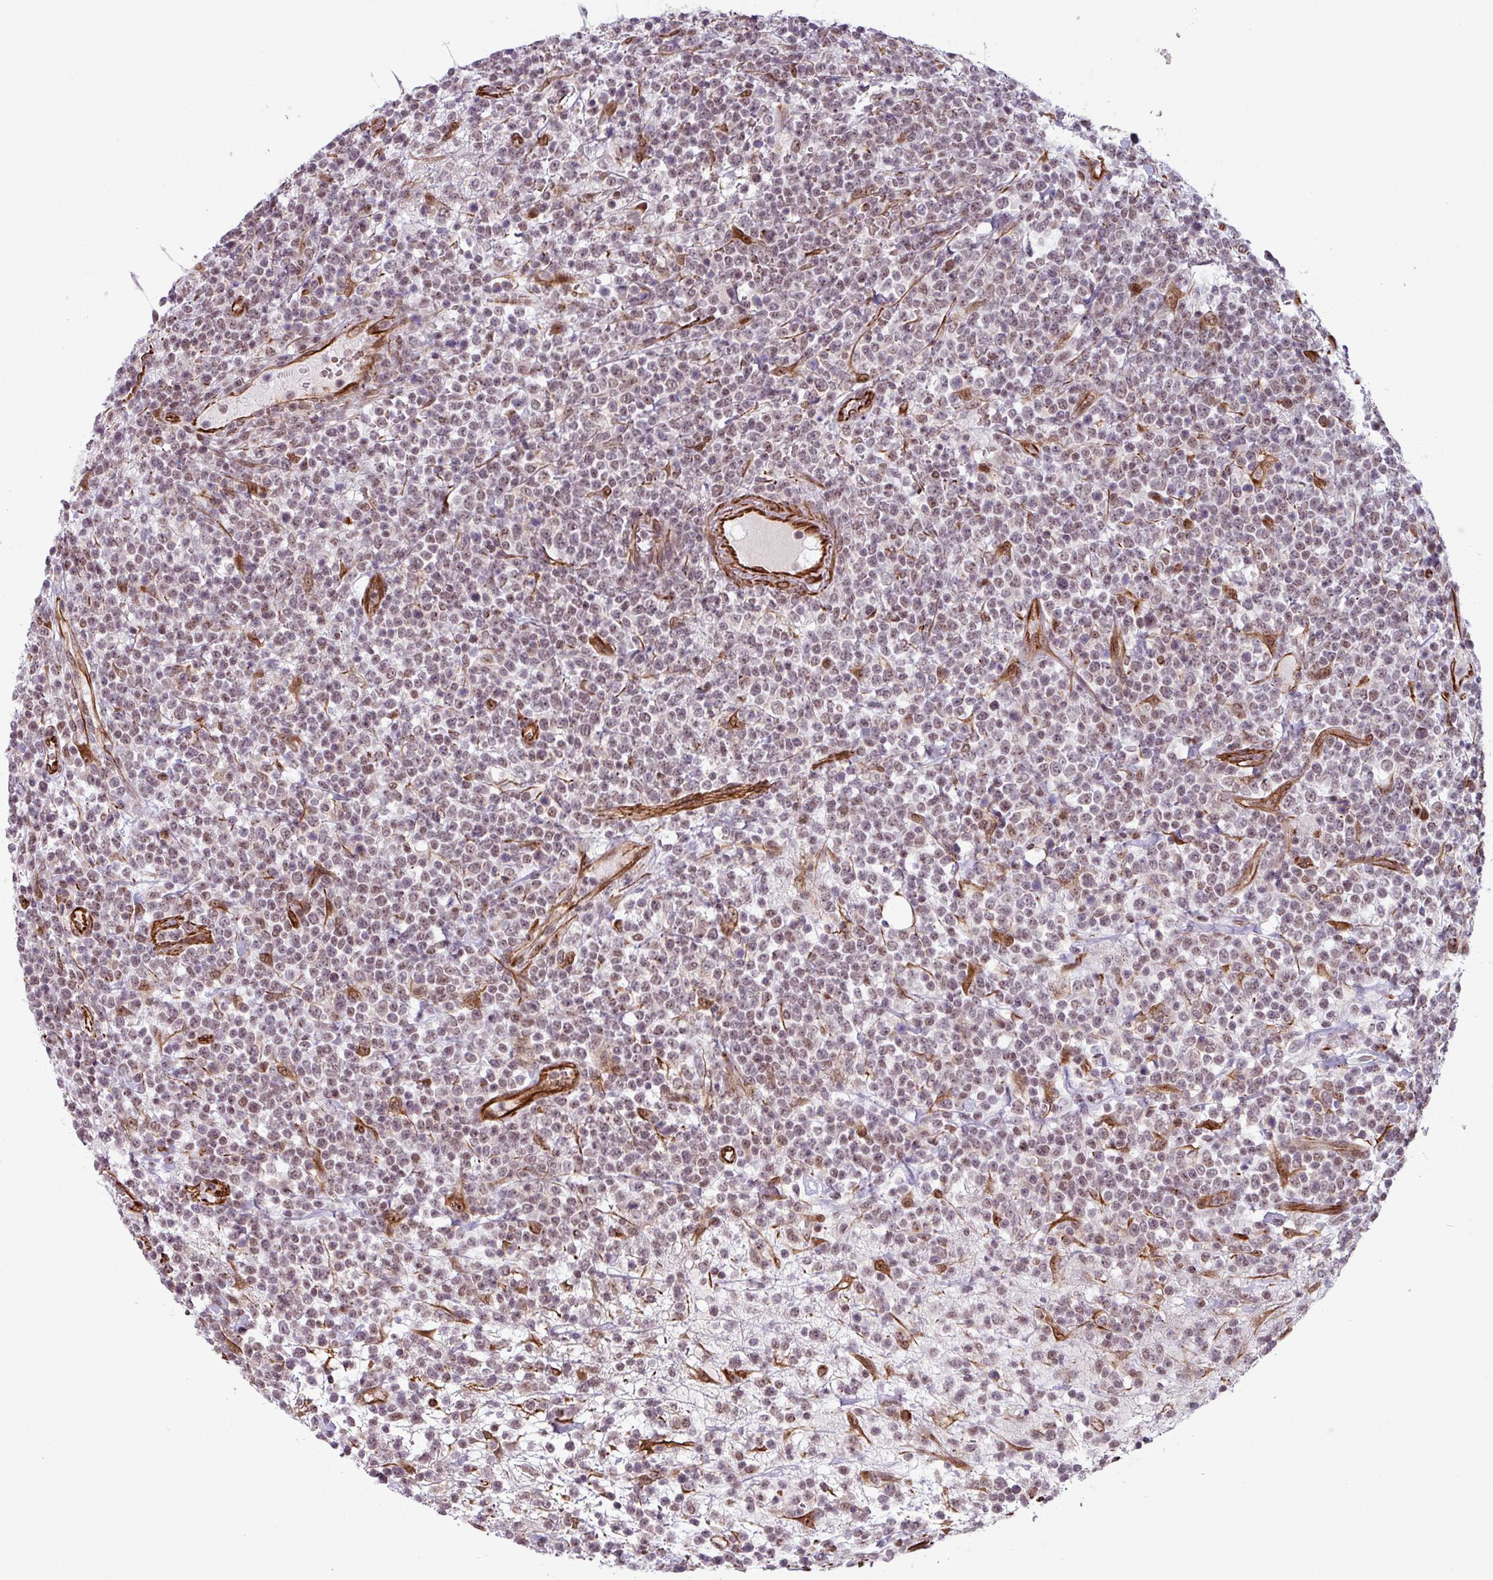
{"staining": {"intensity": "weak", "quantity": ">75%", "location": "nuclear"}, "tissue": "lymphoma", "cell_type": "Tumor cells", "image_type": "cancer", "snomed": [{"axis": "morphology", "description": "Malignant lymphoma, non-Hodgkin's type, High grade"}, {"axis": "topography", "description": "Colon"}], "caption": "High-power microscopy captured an immunohistochemistry (IHC) image of lymphoma, revealing weak nuclear staining in about >75% of tumor cells.", "gene": "CHD3", "patient": {"sex": "female", "age": 53}}